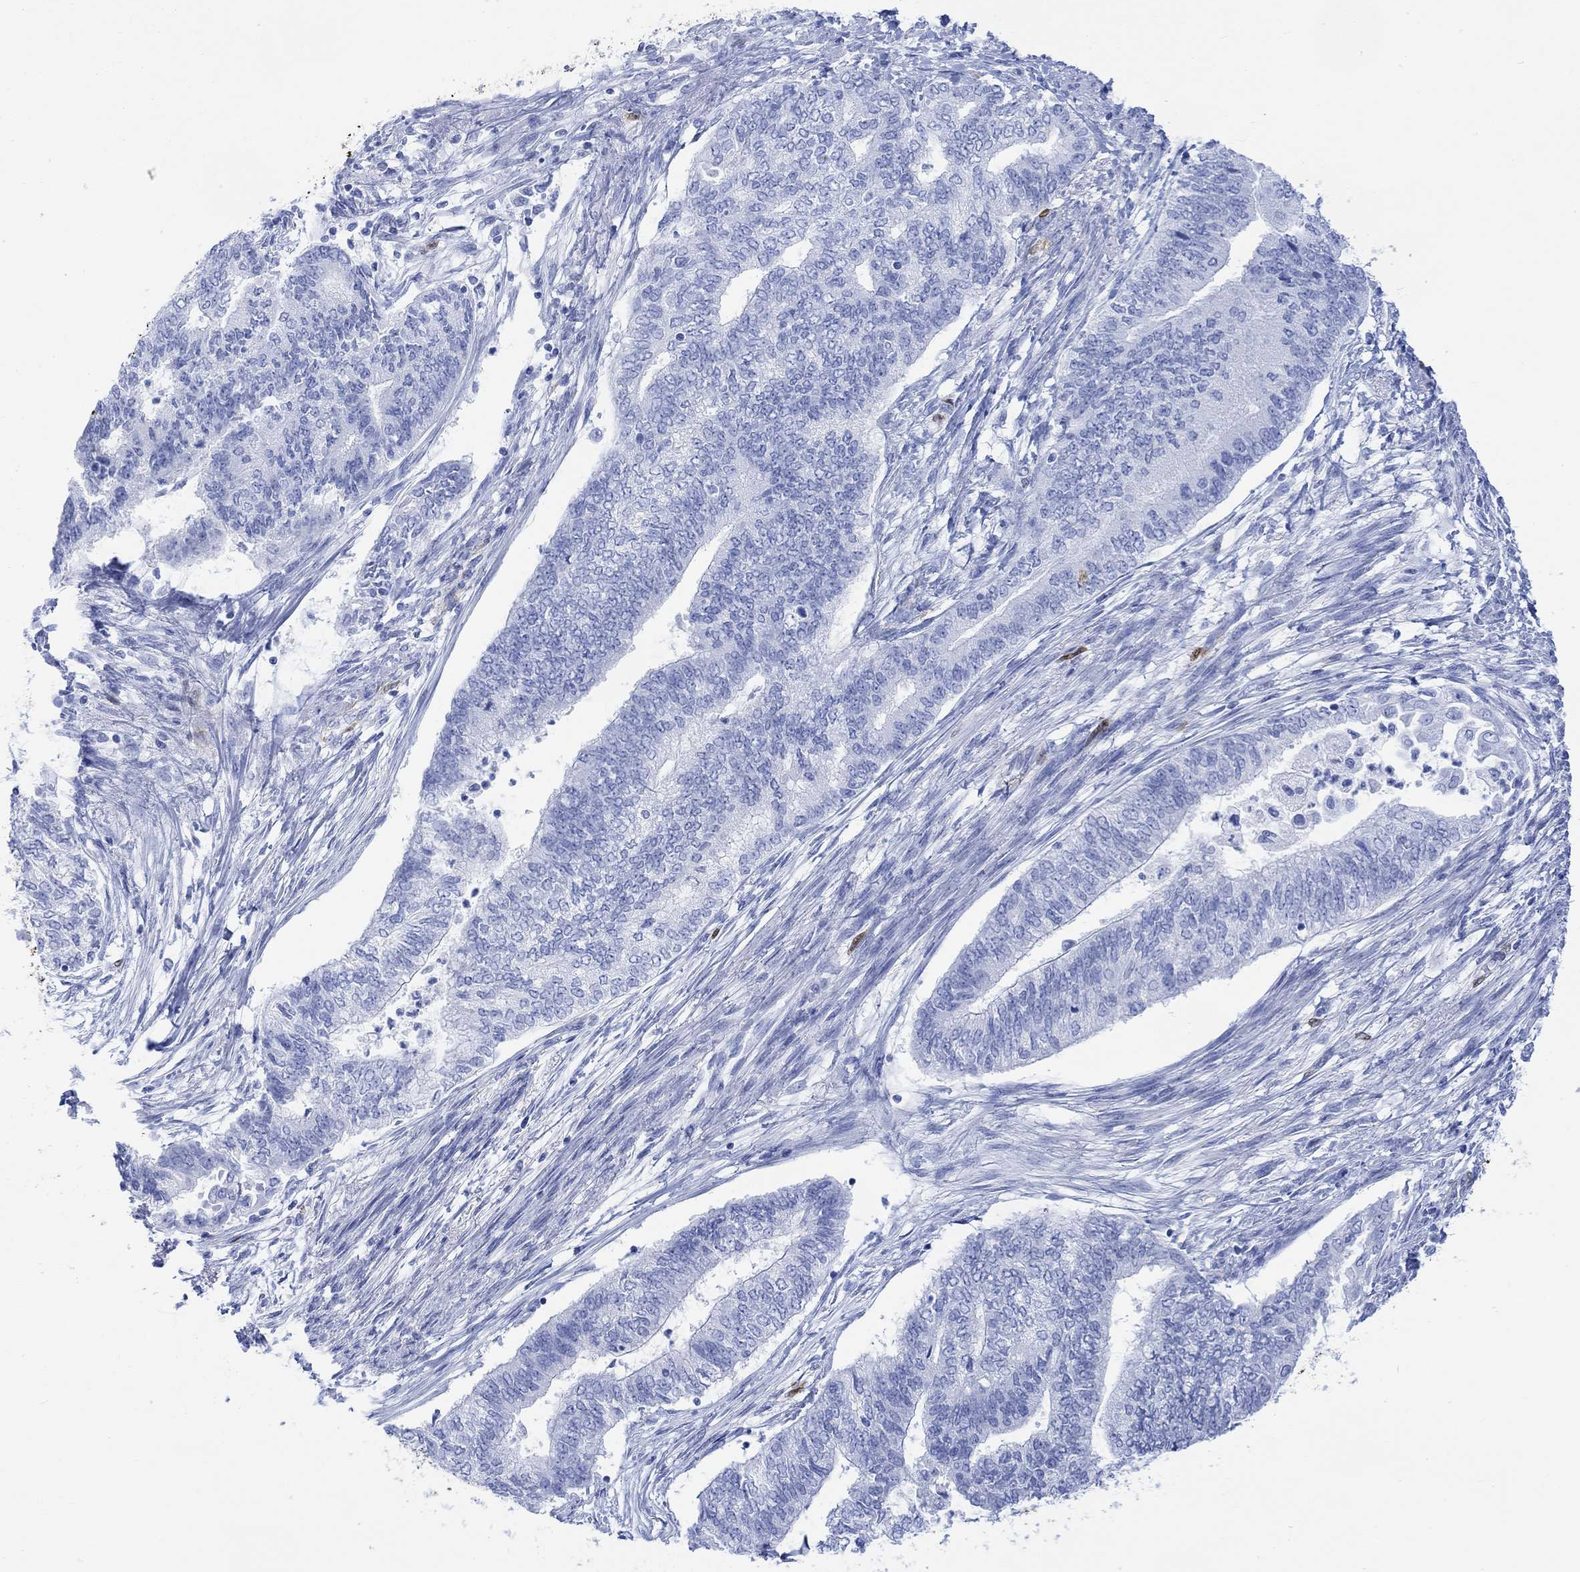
{"staining": {"intensity": "negative", "quantity": "none", "location": "none"}, "tissue": "endometrial cancer", "cell_type": "Tumor cells", "image_type": "cancer", "snomed": [{"axis": "morphology", "description": "Adenocarcinoma, NOS"}, {"axis": "topography", "description": "Endometrium"}], "caption": "Tumor cells are negative for protein expression in human adenocarcinoma (endometrial). The staining is performed using DAB brown chromogen with nuclei counter-stained in using hematoxylin.", "gene": "TPPP3", "patient": {"sex": "female", "age": 65}}